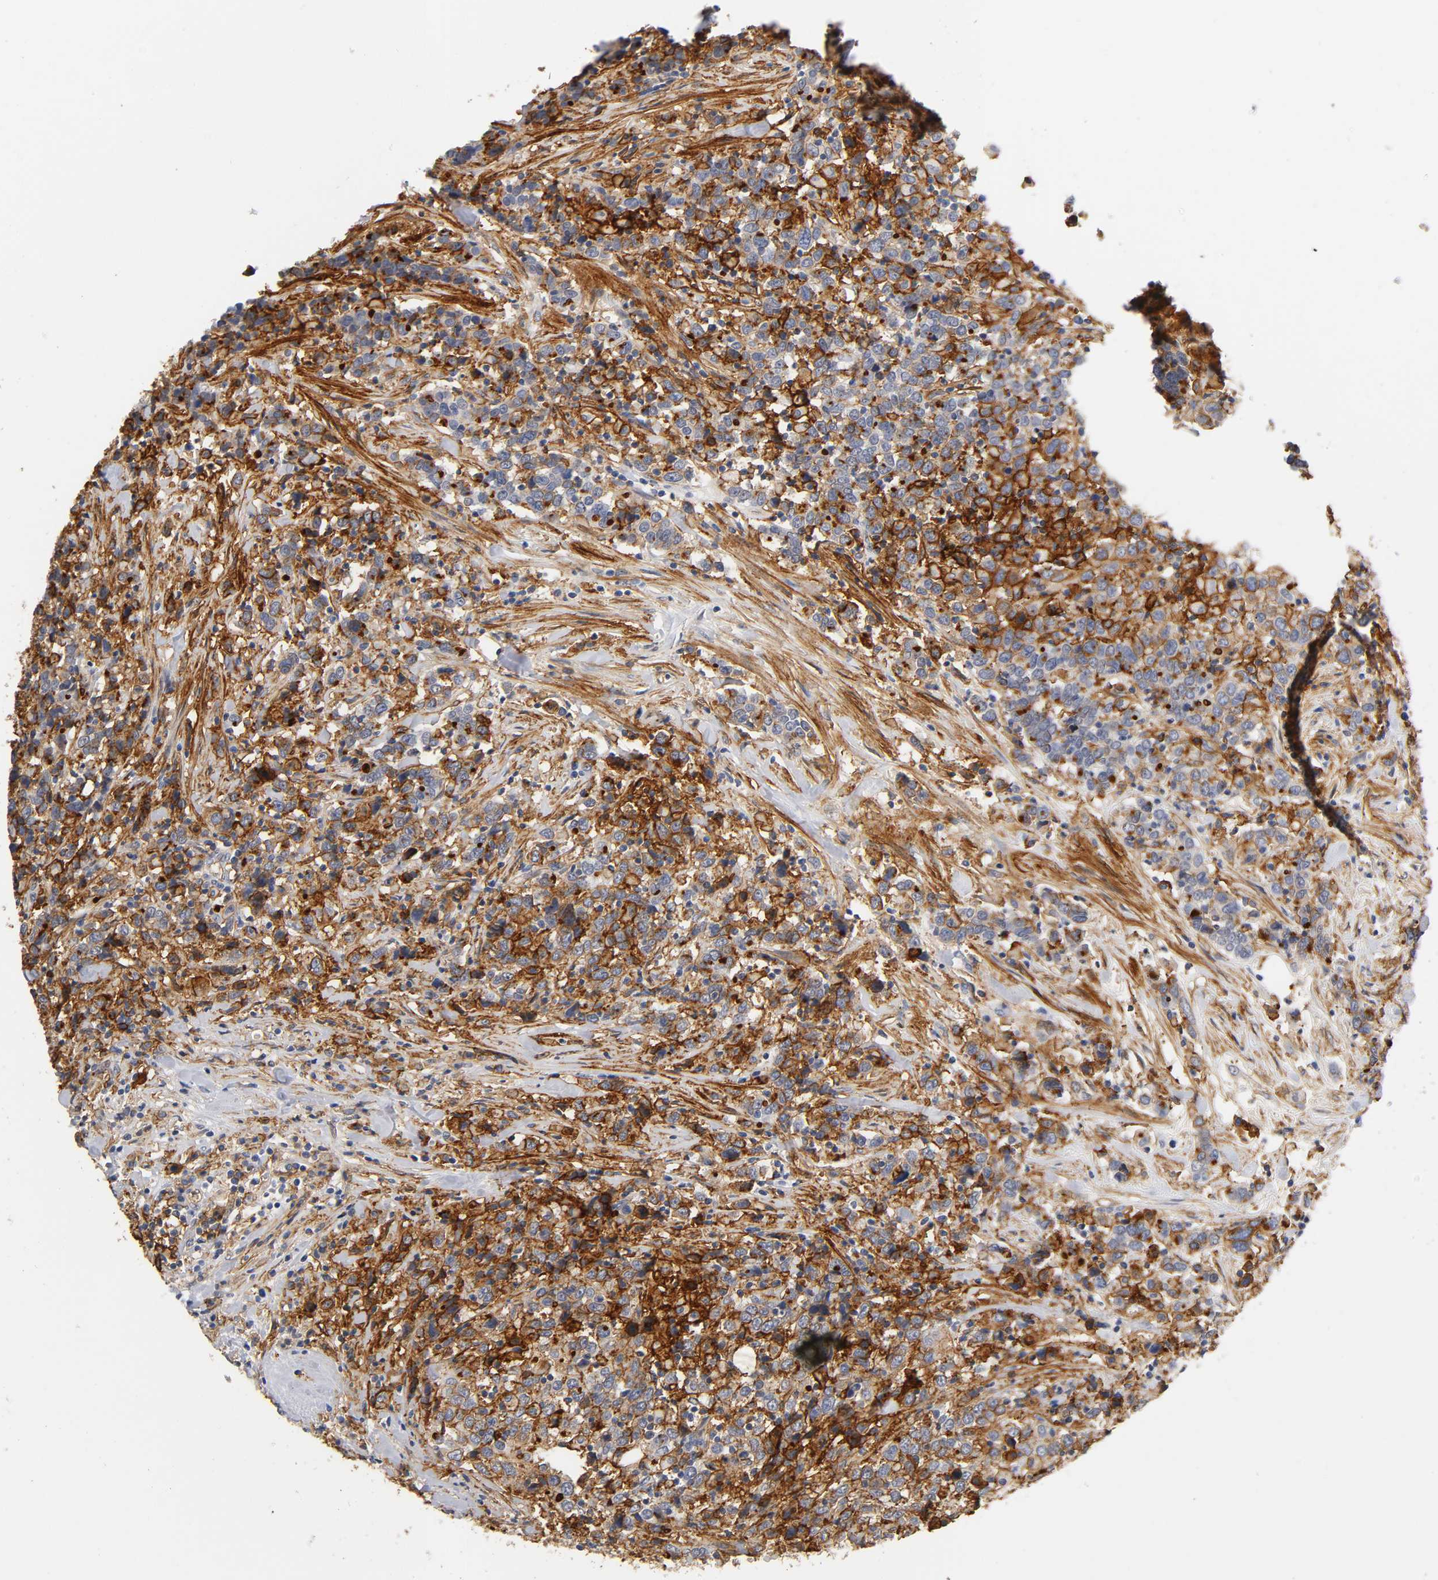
{"staining": {"intensity": "strong", "quantity": ">75%", "location": "cytoplasmic/membranous"}, "tissue": "urothelial cancer", "cell_type": "Tumor cells", "image_type": "cancer", "snomed": [{"axis": "morphology", "description": "Urothelial carcinoma, High grade"}, {"axis": "topography", "description": "Urinary bladder"}], "caption": "The micrograph exhibits staining of urothelial cancer, revealing strong cytoplasmic/membranous protein staining (brown color) within tumor cells. (DAB (3,3'-diaminobenzidine) IHC, brown staining for protein, blue staining for nuclei).", "gene": "ICAM1", "patient": {"sex": "male", "age": 61}}